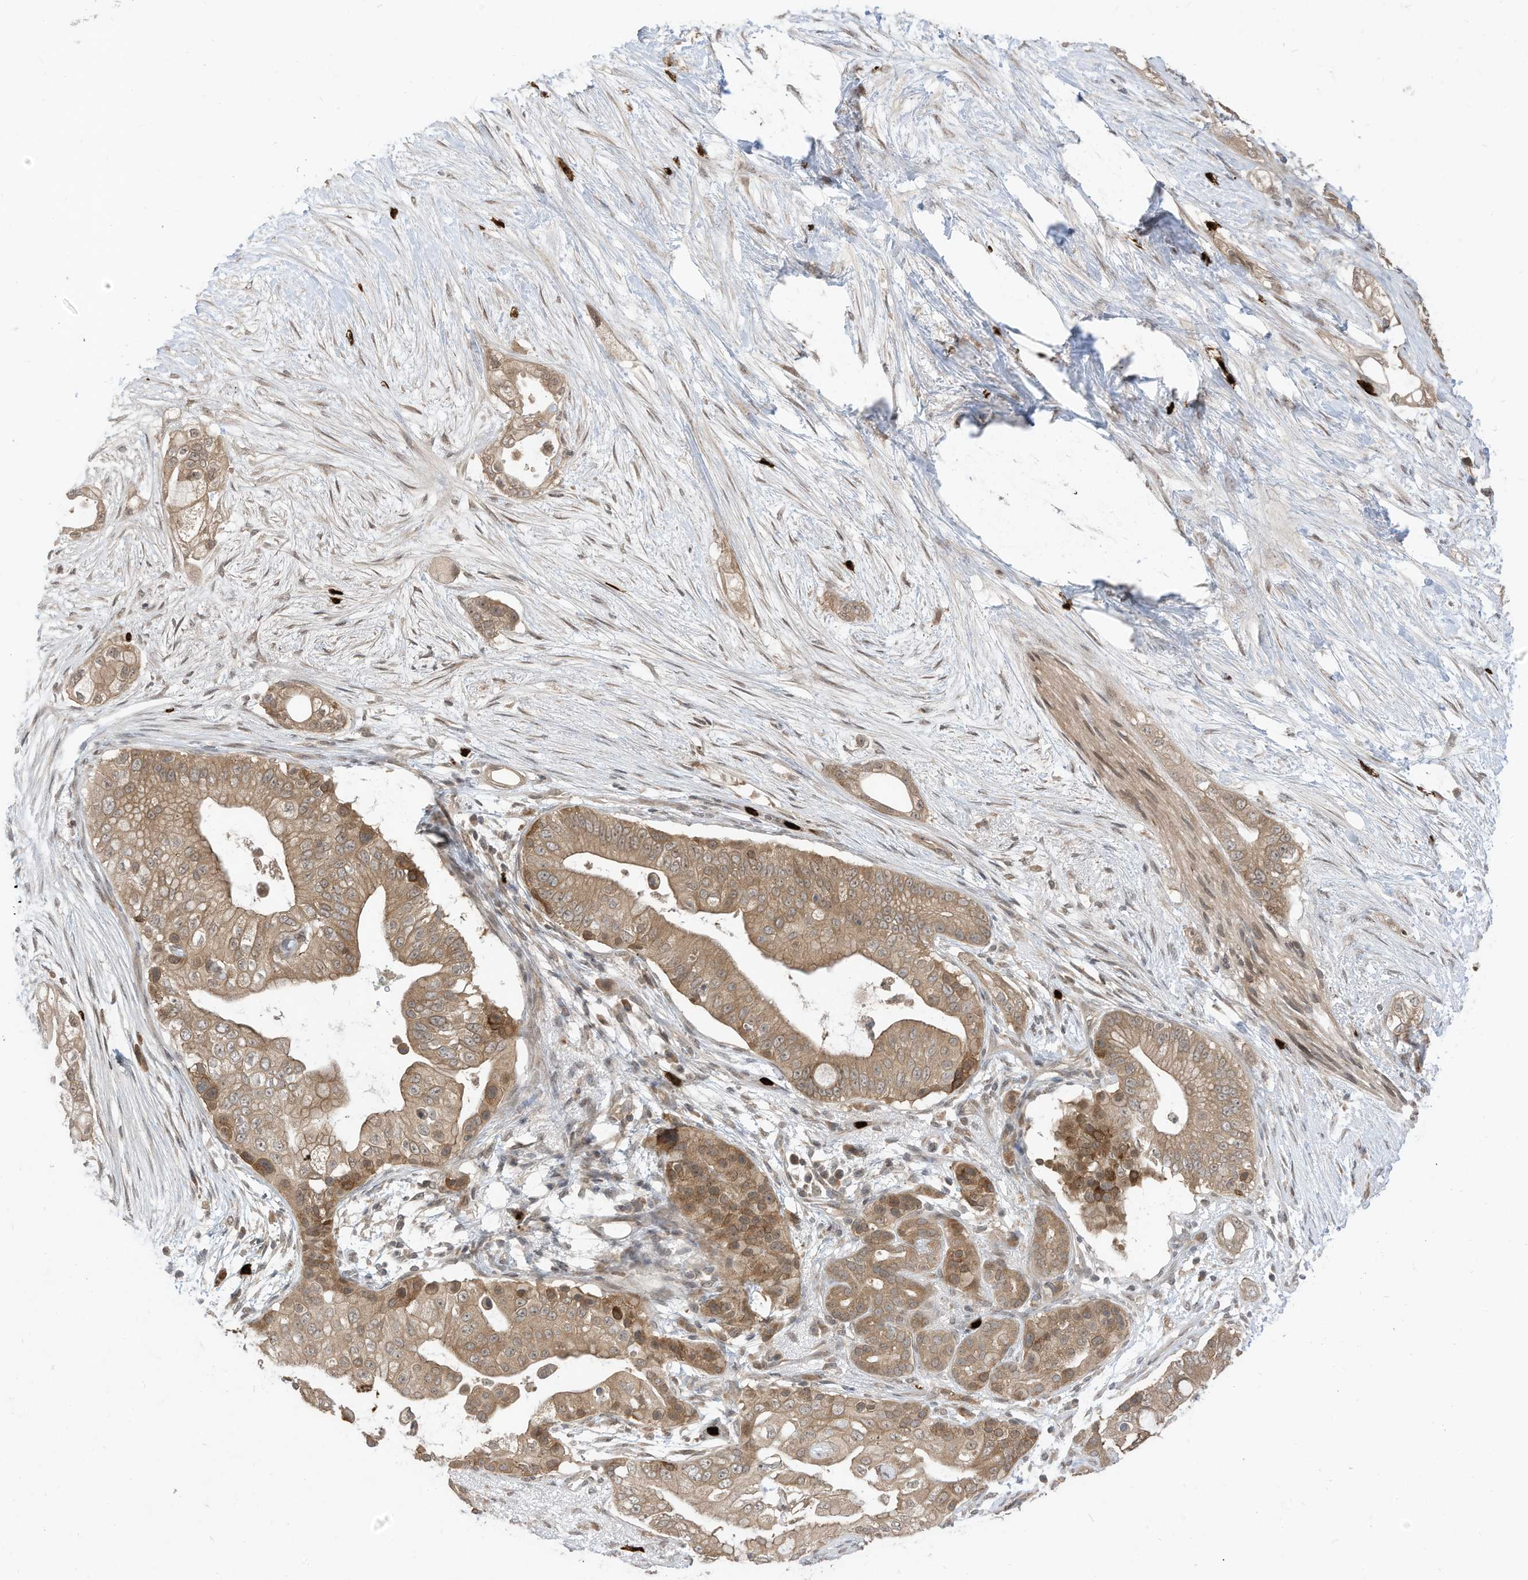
{"staining": {"intensity": "moderate", "quantity": ">75%", "location": "cytoplasmic/membranous"}, "tissue": "pancreatic cancer", "cell_type": "Tumor cells", "image_type": "cancer", "snomed": [{"axis": "morphology", "description": "Adenocarcinoma, NOS"}, {"axis": "topography", "description": "Pancreas"}], "caption": "An image of human pancreatic cancer (adenocarcinoma) stained for a protein displays moderate cytoplasmic/membranous brown staining in tumor cells. Ihc stains the protein in brown and the nuclei are stained blue.", "gene": "CNKSR1", "patient": {"sex": "male", "age": 53}}